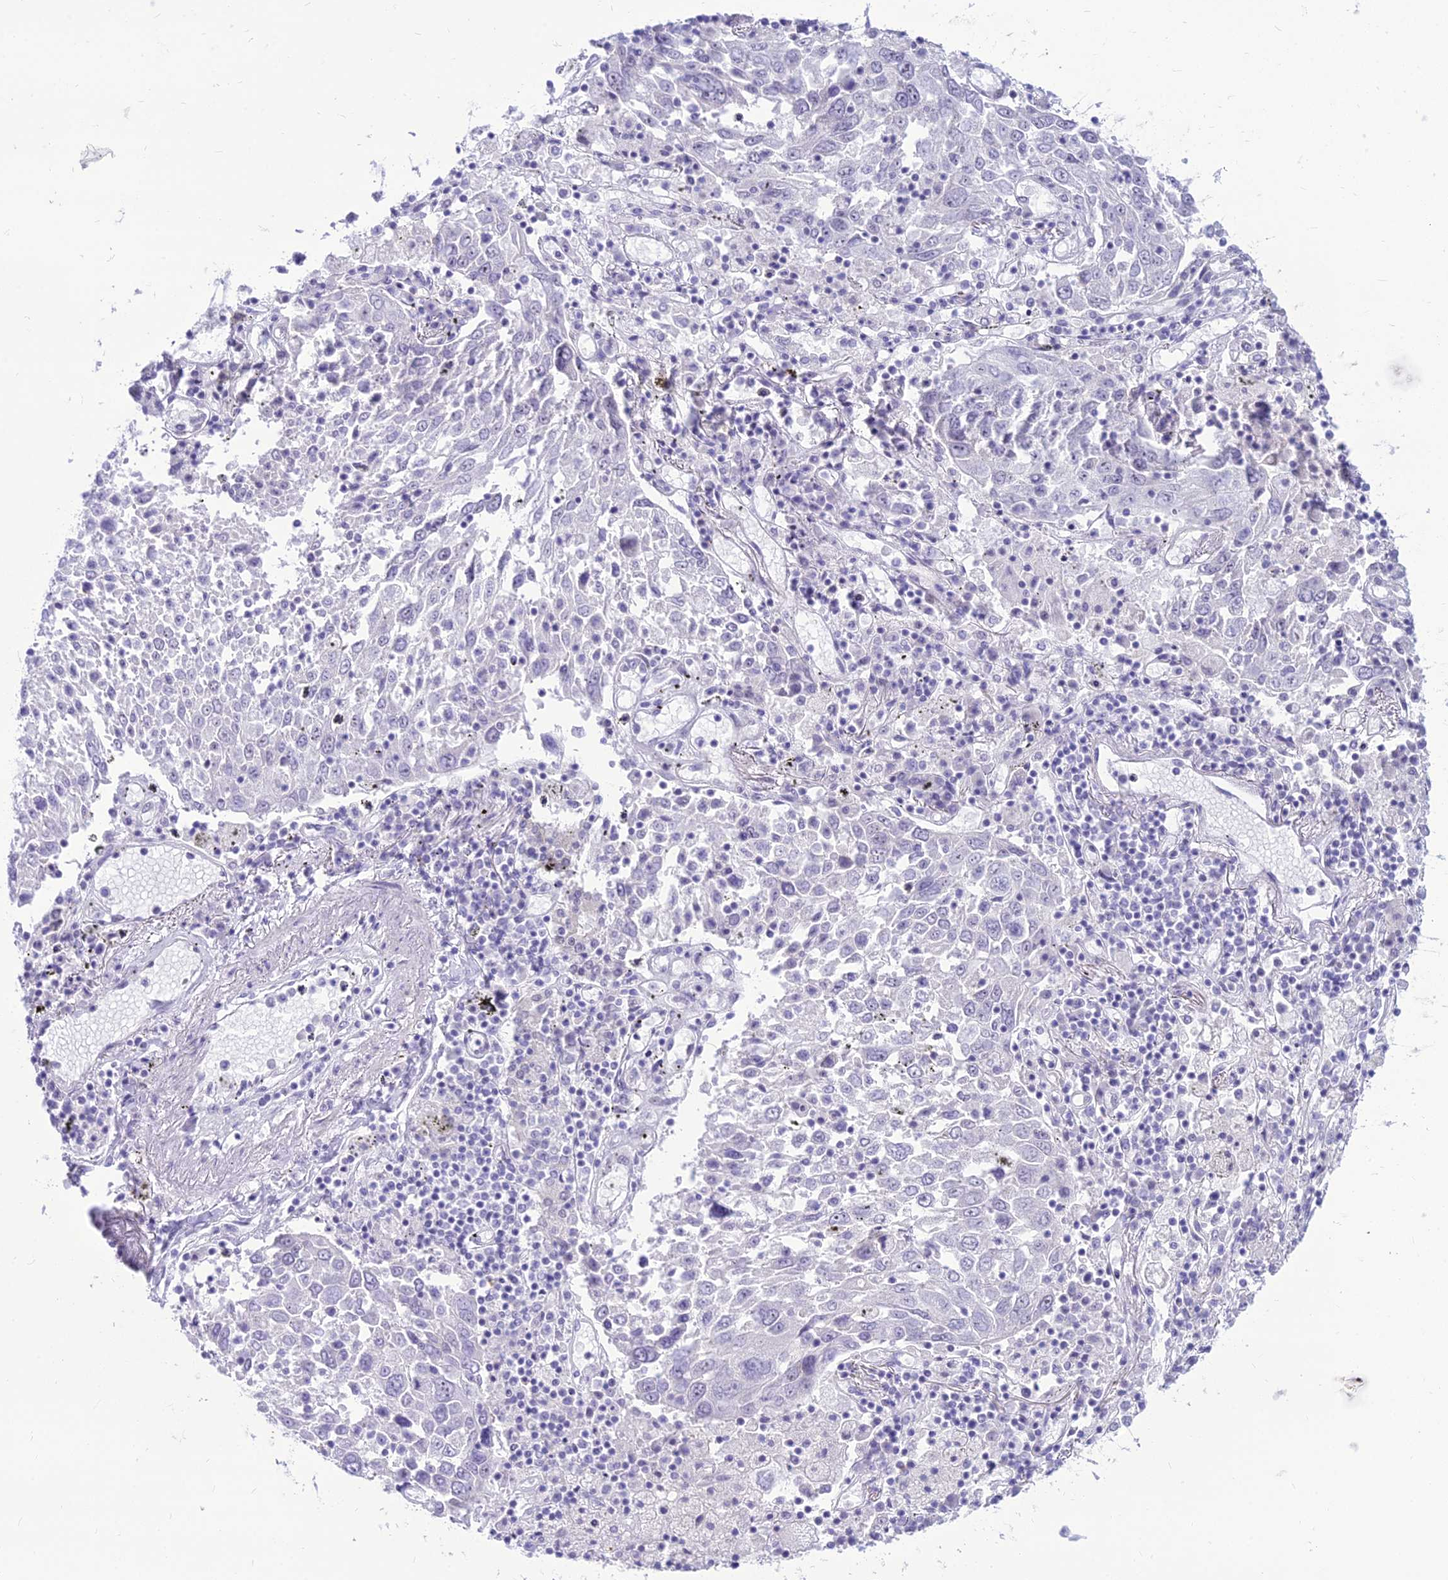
{"staining": {"intensity": "negative", "quantity": "none", "location": "none"}, "tissue": "lung cancer", "cell_type": "Tumor cells", "image_type": "cancer", "snomed": [{"axis": "morphology", "description": "Squamous cell carcinoma, NOS"}, {"axis": "topography", "description": "Lung"}], "caption": "A high-resolution micrograph shows immunohistochemistry staining of lung cancer, which exhibits no significant expression in tumor cells.", "gene": "DHX40", "patient": {"sex": "male", "age": 65}}